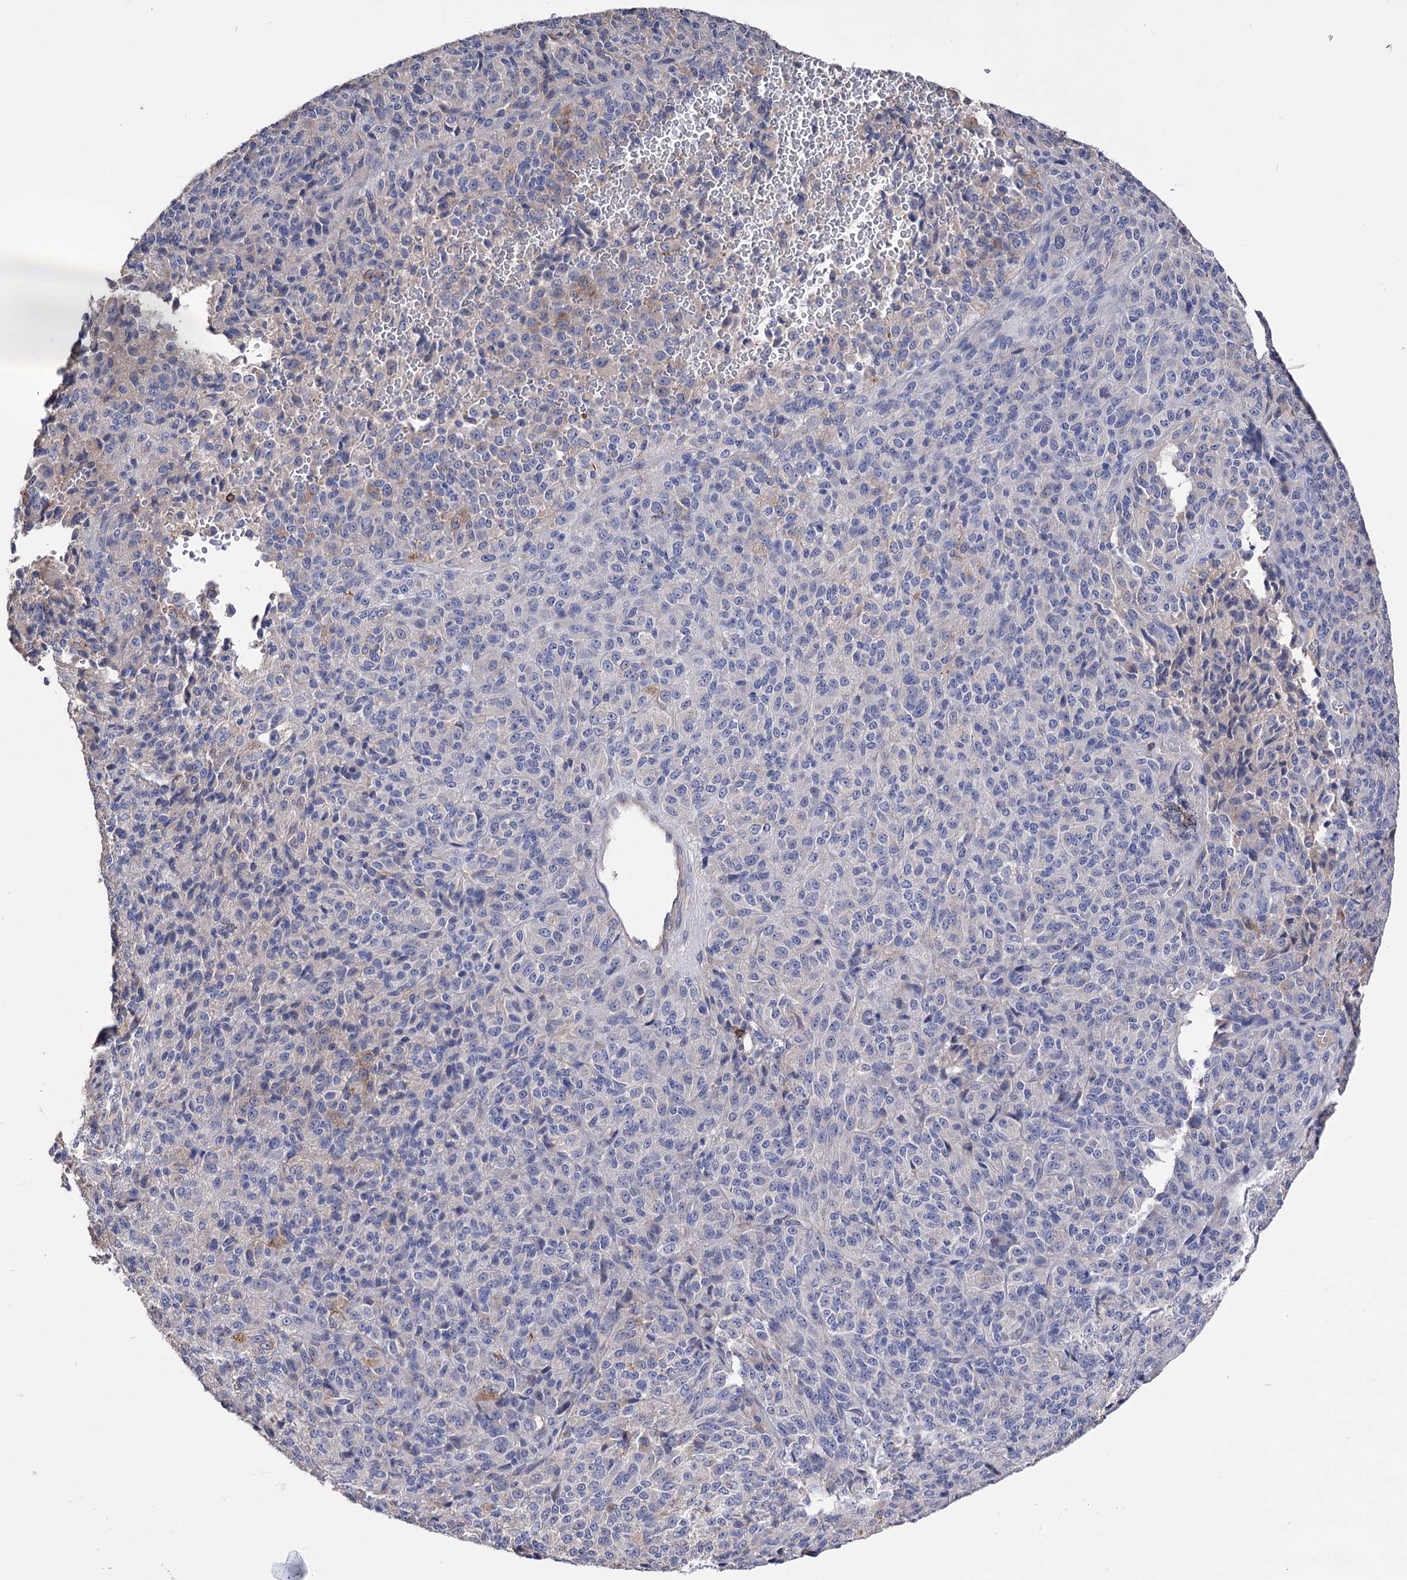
{"staining": {"intensity": "negative", "quantity": "none", "location": "none"}, "tissue": "melanoma", "cell_type": "Tumor cells", "image_type": "cancer", "snomed": [{"axis": "morphology", "description": "Malignant melanoma, Metastatic site"}, {"axis": "topography", "description": "Brain"}], "caption": "Immunohistochemical staining of melanoma shows no significant positivity in tumor cells.", "gene": "BBS4", "patient": {"sex": "female", "age": 56}}